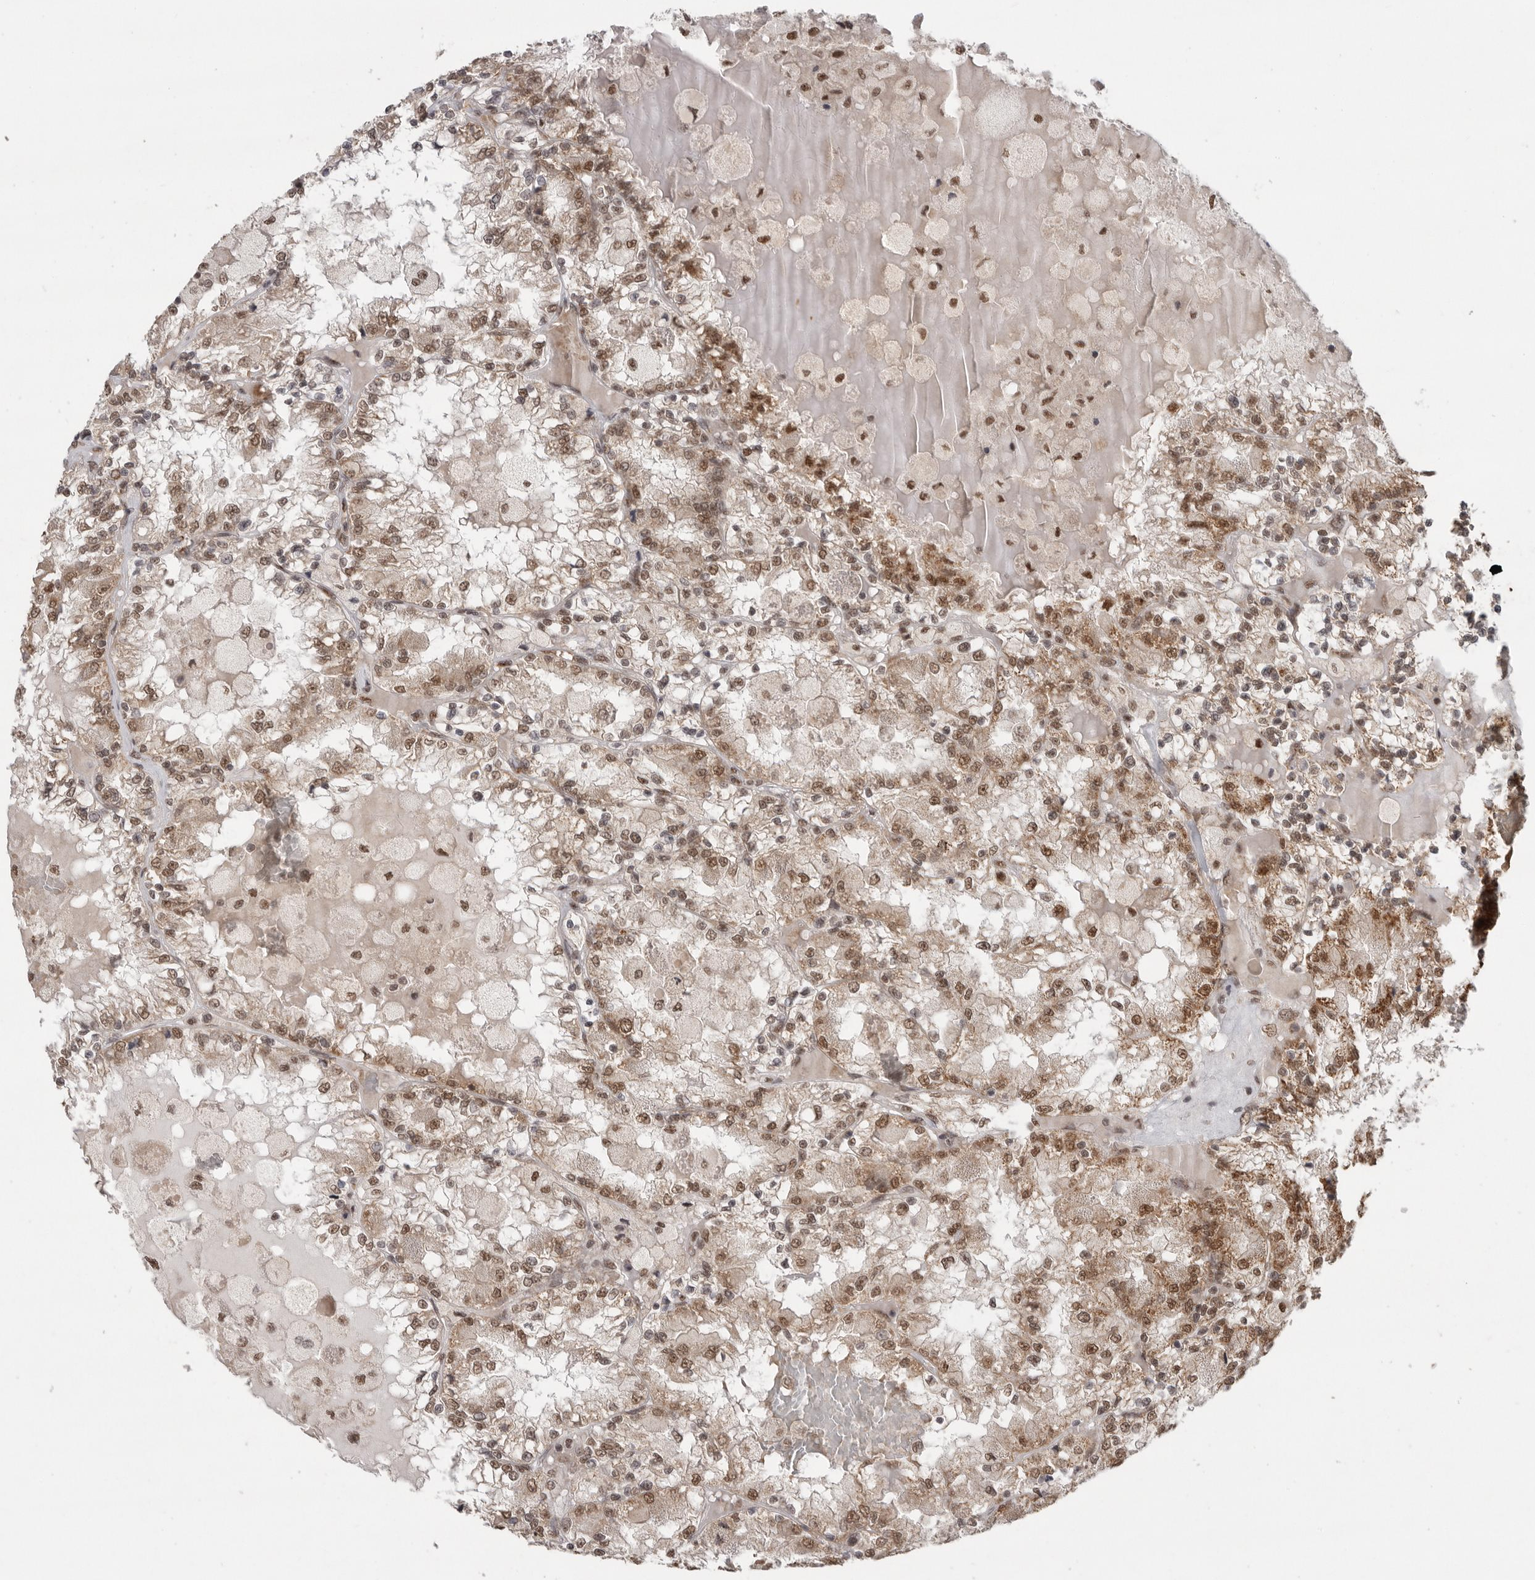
{"staining": {"intensity": "moderate", "quantity": ">75%", "location": "cytoplasmic/membranous,nuclear"}, "tissue": "renal cancer", "cell_type": "Tumor cells", "image_type": "cancer", "snomed": [{"axis": "morphology", "description": "Adenocarcinoma, NOS"}, {"axis": "topography", "description": "Kidney"}], "caption": "Immunohistochemical staining of human renal cancer (adenocarcinoma) exhibits moderate cytoplasmic/membranous and nuclear protein expression in approximately >75% of tumor cells.", "gene": "PPP1R10", "patient": {"sex": "female", "age": 56}}